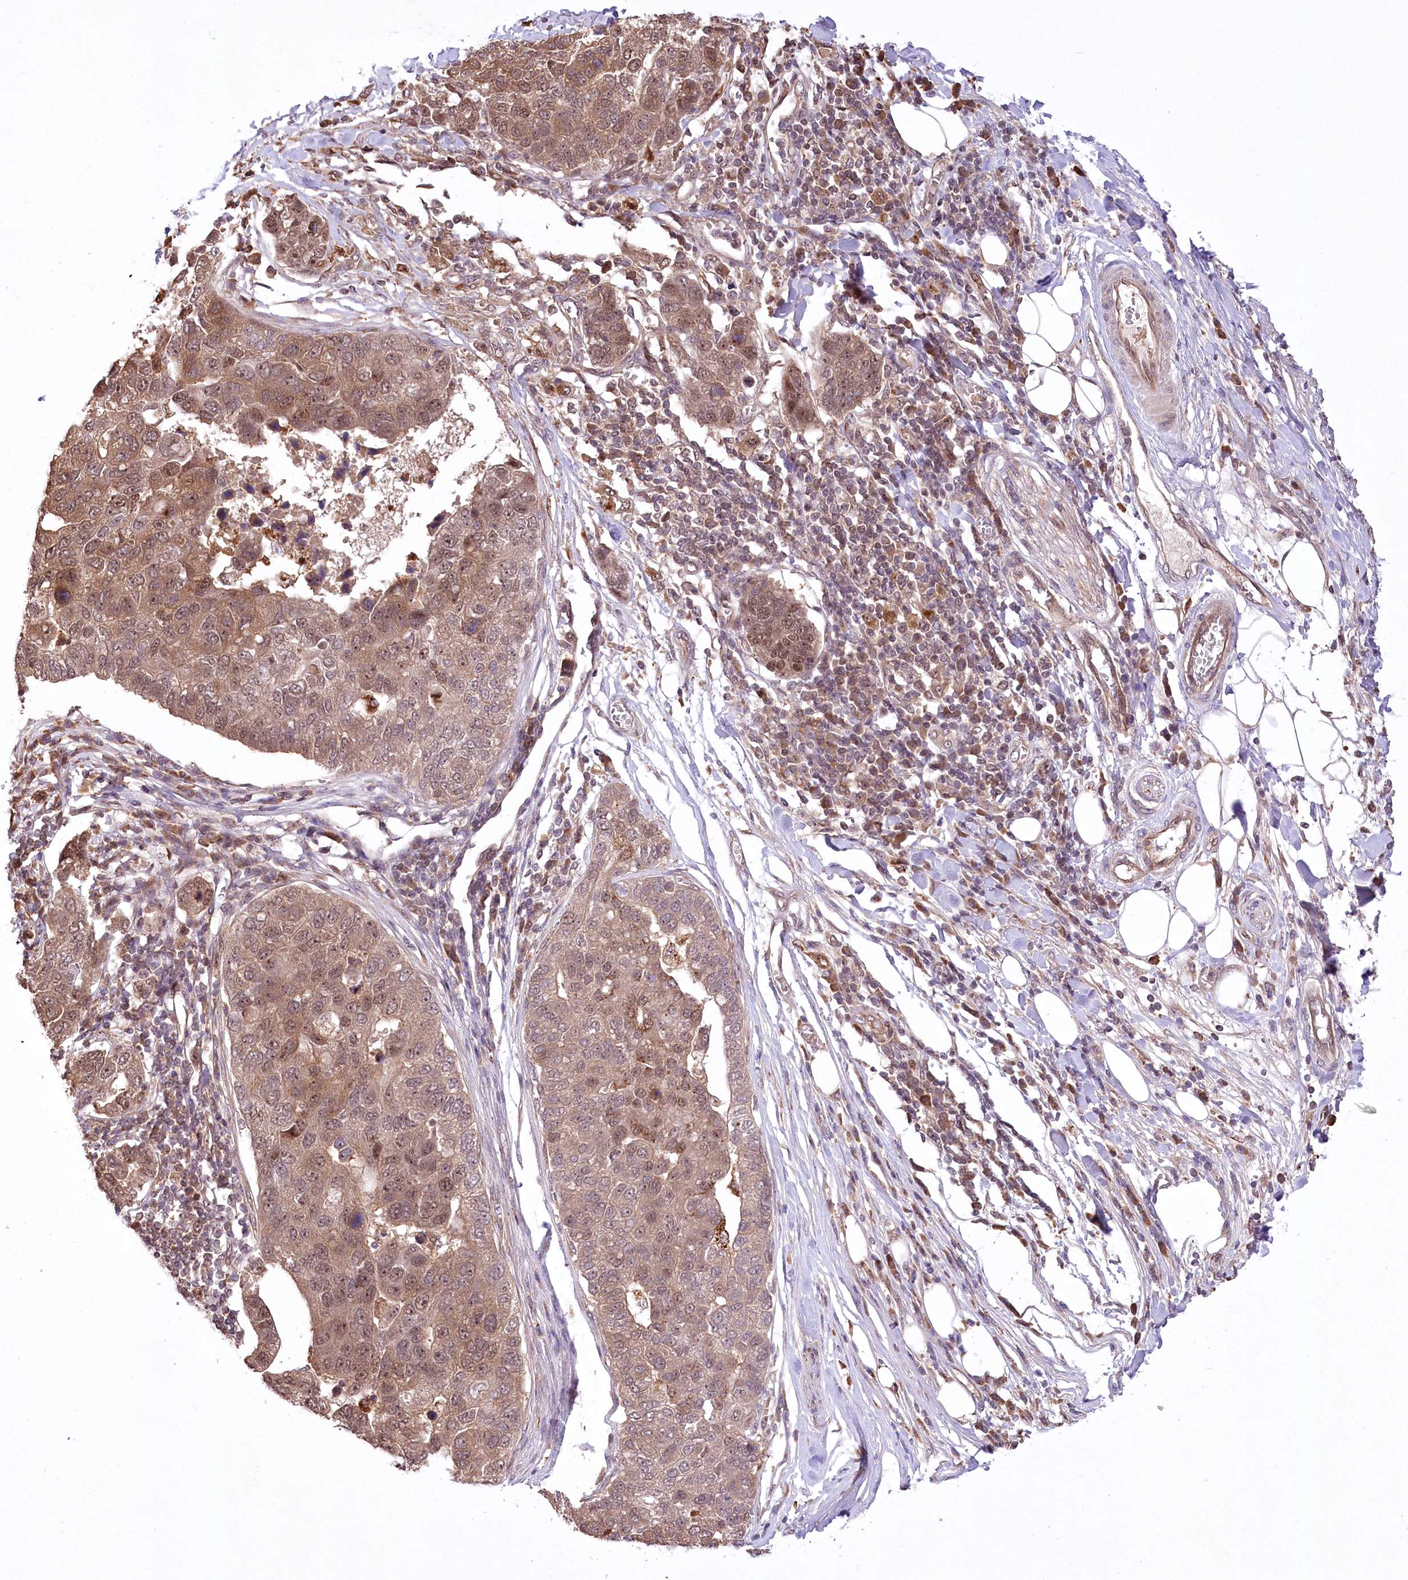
{"staining": {"intensity": "moderate", "quantity": ">75%", "location": "cytoplasmic/membranous,nuclear"}, "tissue": "pancreatic cancer", "cell_type": "Tumor cells", "image_type": "cancer", "snomed": [{"axis": "morphology", "description": "Adenocarcinoma, NOS"}, {"axis": "topography", "description": "Pancreas"}], "caption": "This is a micrograph of IHC staining of adenocarcinoma (pancreatic), which shows moderate staining in the cytoplasmic/membranous and nuclear of tumor cells.", "gene": "SERGEF", "patient": {"sex": "female", "age": 61}}